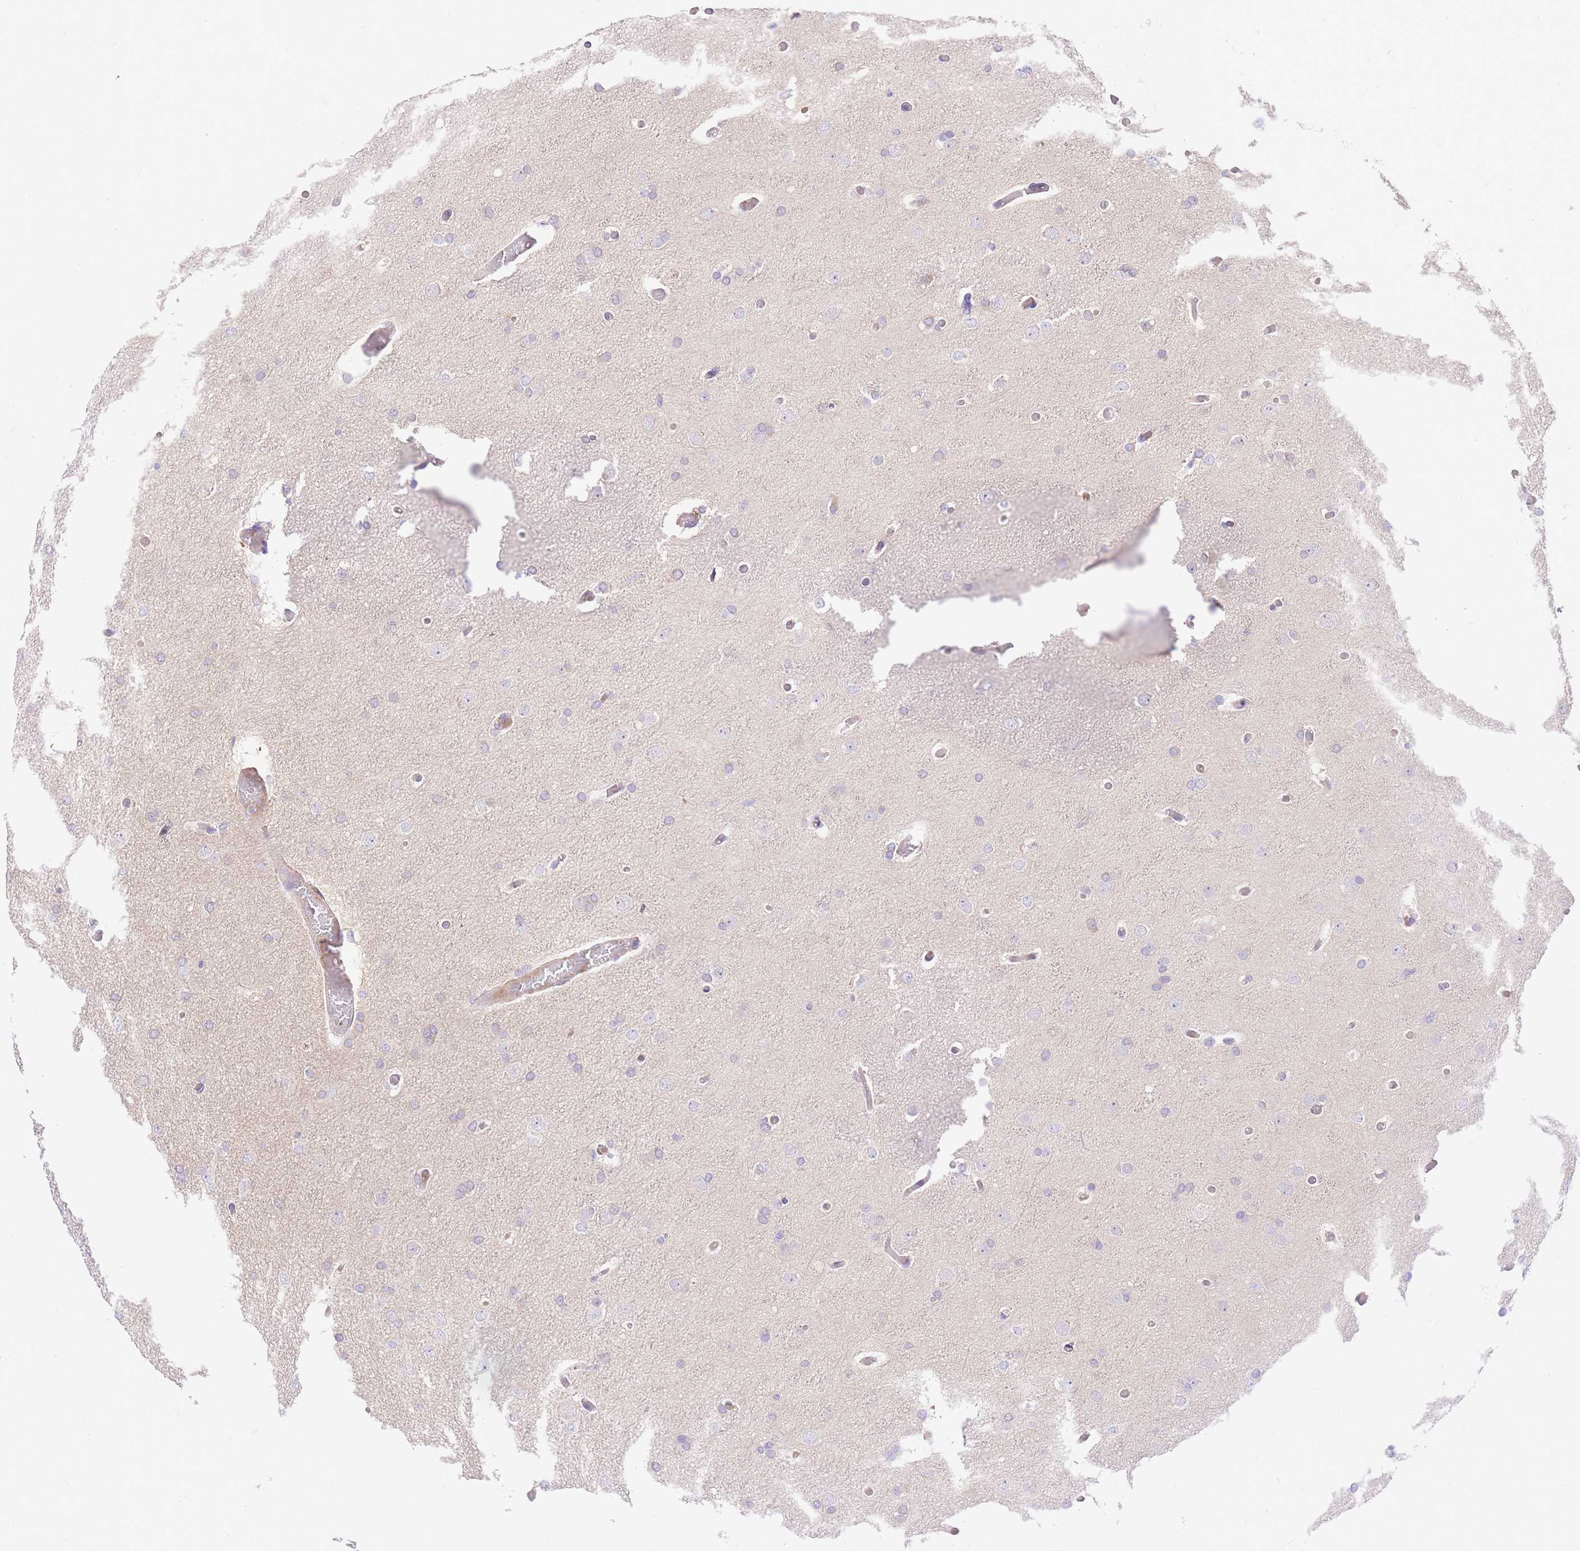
{"staining": {"intensity": "negative", "quantity": "none", "location": "none"}, "tissue": "glioma", "cell_type": "Tumor cells", "image_type": "cancer", "snomed": [{"axis": "morphology", "description": "Glioma, malignant, High grade"}, {"axis": "topography", "description": "Cerebral cortex"}], "caption": "Glioma was stained to show a protein in brown. There is no significant staining in tumor cells.", "gene": "LIPH", "patient": {"sex": "female", "age": 36}}